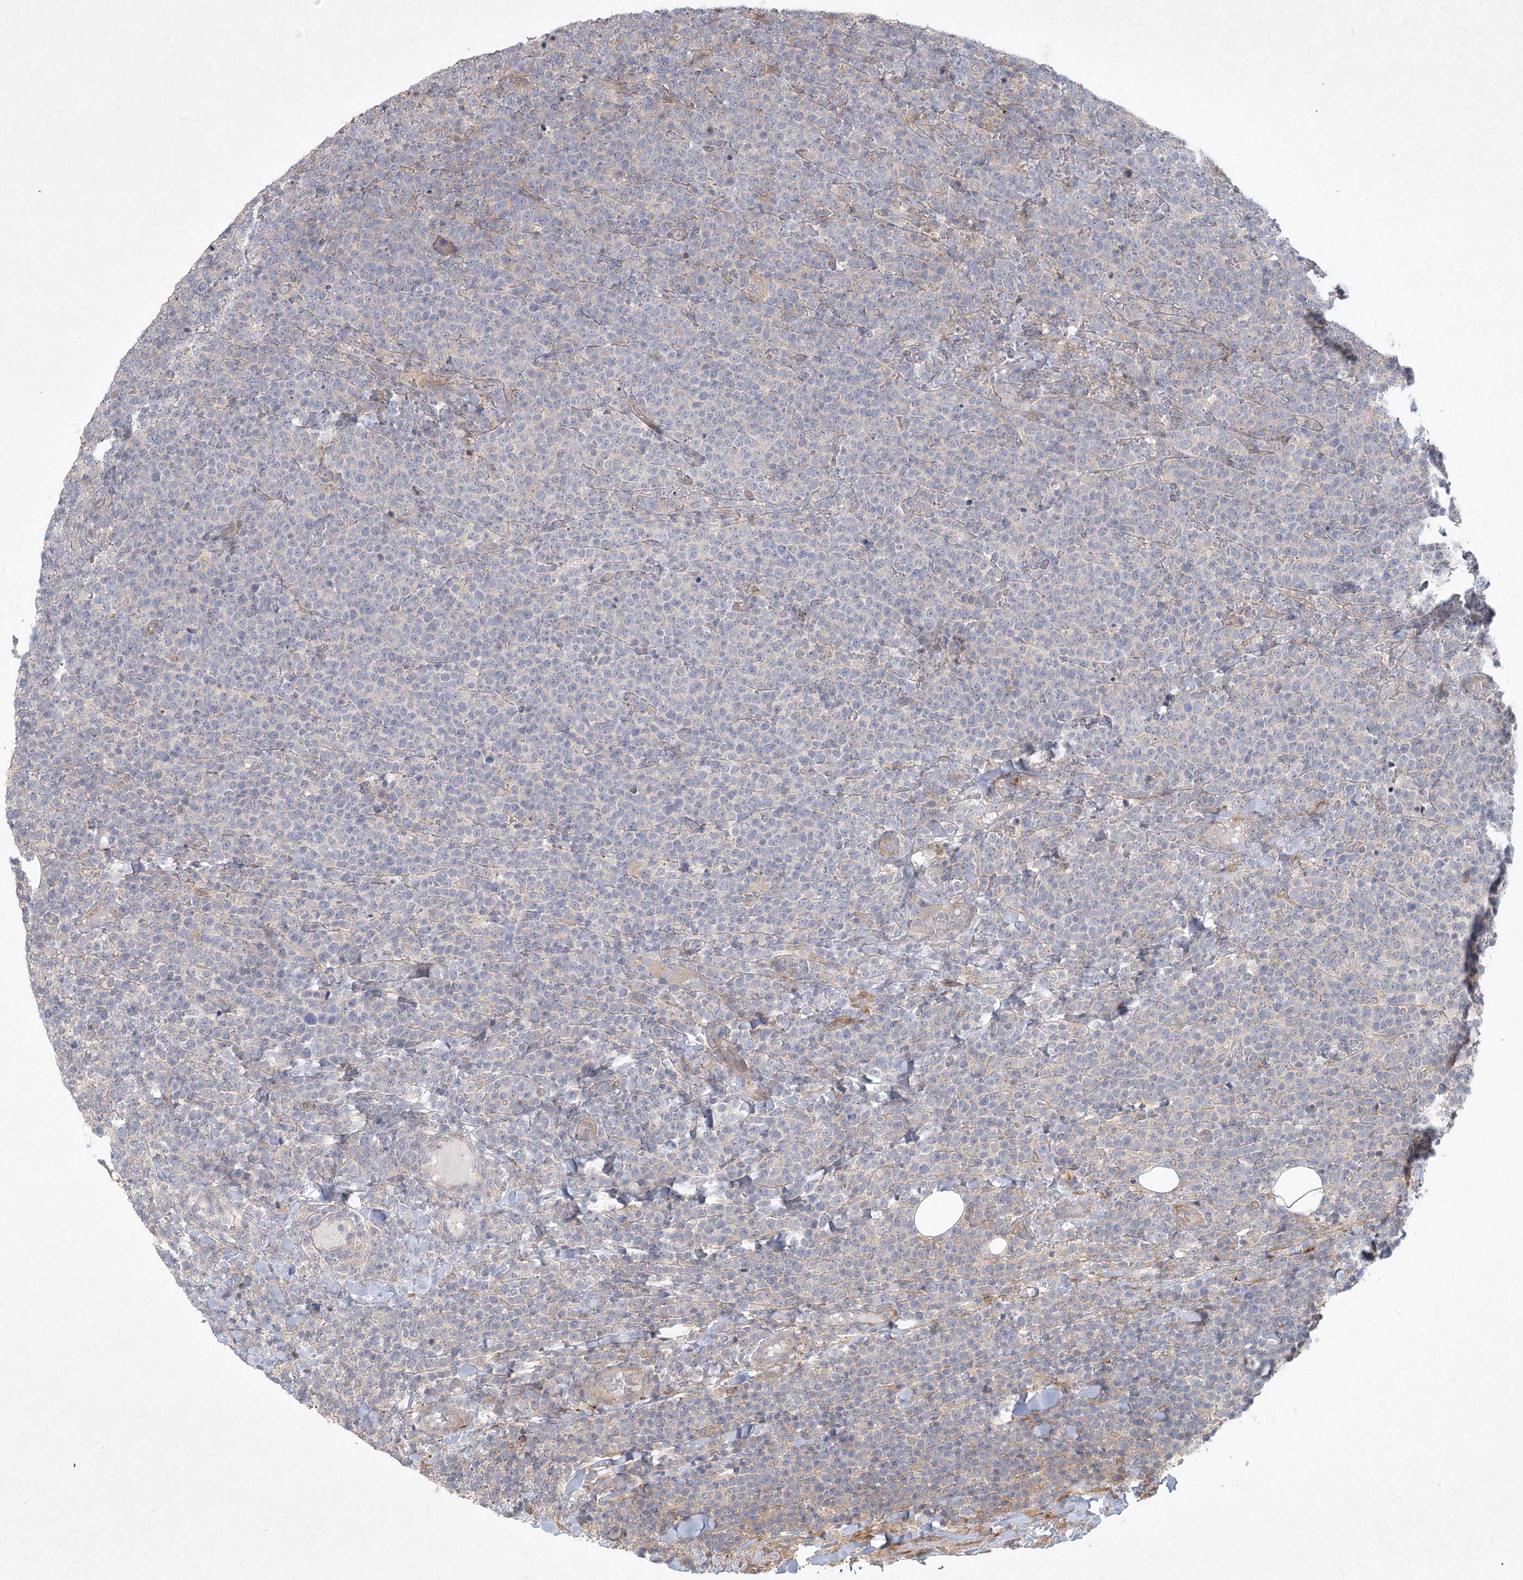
{"staining": {"intensity": "negative", "quantity": "none", "location": "none"}, "tissue": "lymphoma", "cell_type": "Tumor cells", "image_type": "cancer", "snomed": [{"axis": "morphology", "description": "Malignant lymphoma, non-Hodgkin's type, High grade"}, {"axis": "topography", "description": "Lymph node"}], "caption": "This is an immunohistochemistry micrograph of lymphoma. There is no positivity in tumor cells.", "gene": "FAM110C", "patient": {"sex": "male", "age": 61}}